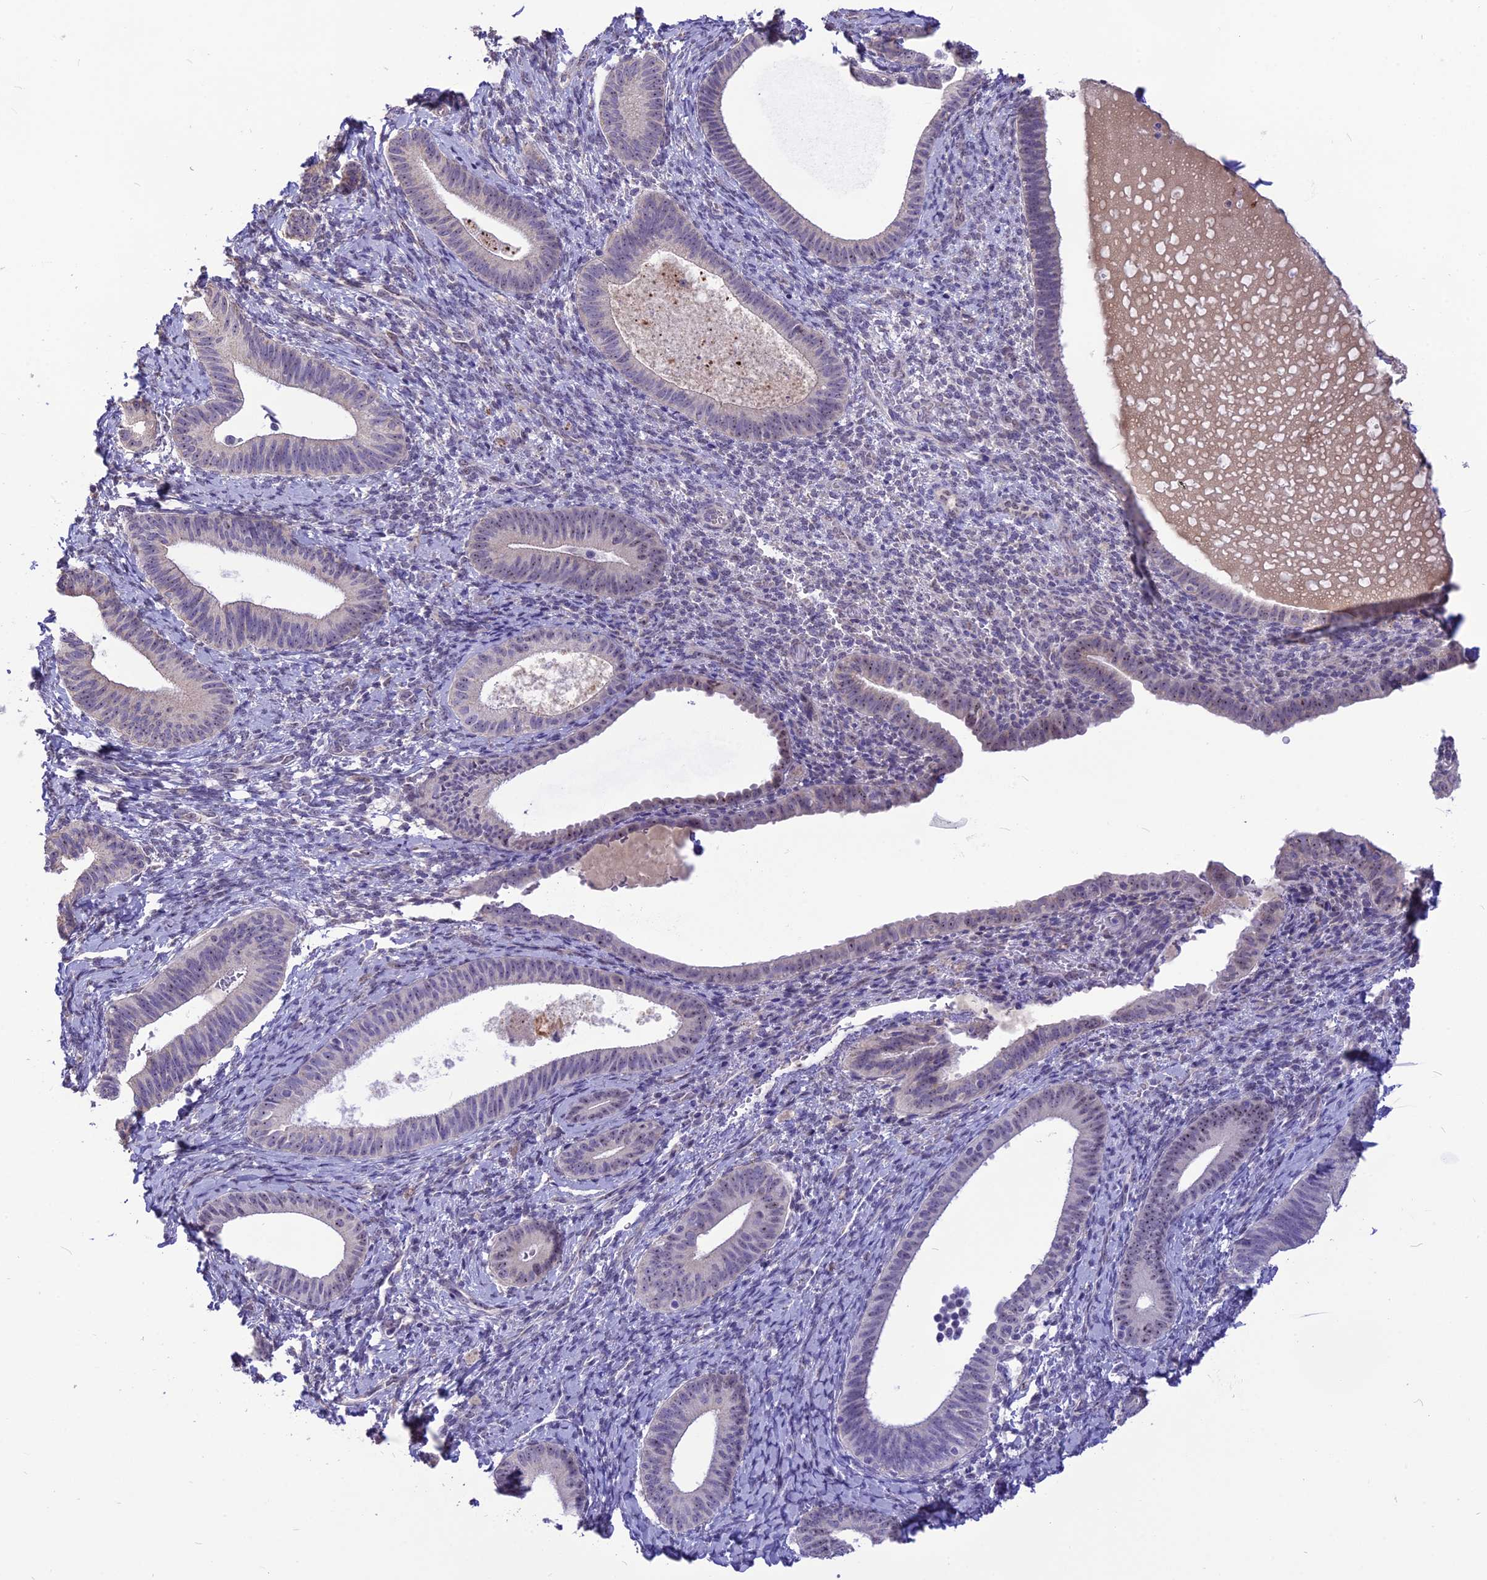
{"staining": {"intensity": "negative", "quantity": "none", "location": "none"}, "tissue": "endometrium", "cell_type": "Cells in endometrial stroma", "image_type": "normal", "snomed": [{"axis": "morphology", "description": "Normal tissue, NOS"}, {"axis": "topography", "description": "Endometrium"}], "caption": "Protein analysis of benign endometrium demonstrates no significant staining in cells in endometrial stroma.", "gene": "CMSS1", "patient": {"sex": "female", "age": 65}}